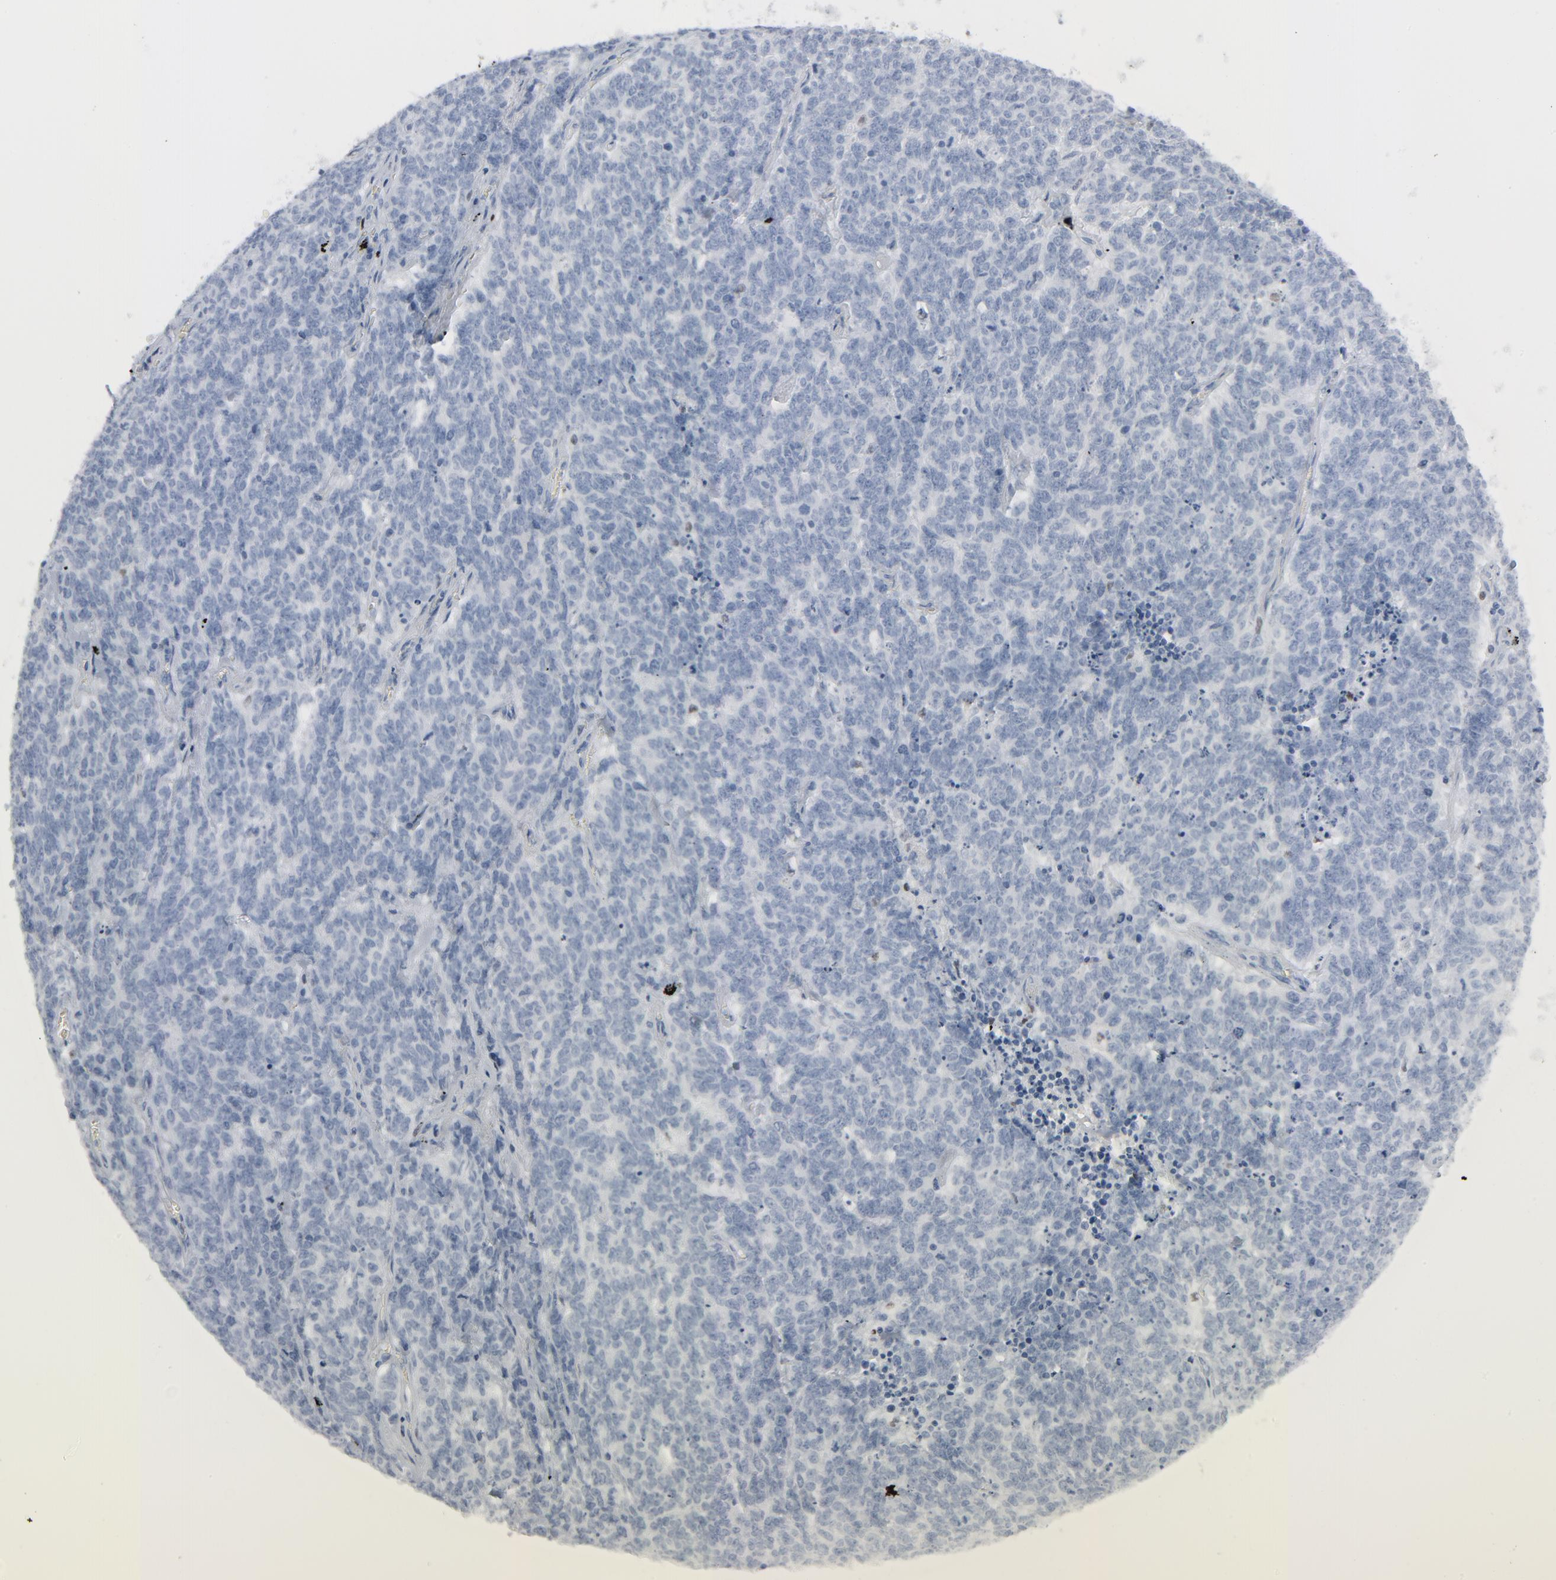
{"staining": {"intensity": "negative", "quantity": "none", "location": "none"}, "tissue": "lung cancer", "cell_type": "Tumor cells", "image_type": "cancer", "snomed": [{"axis": "morphology", "description": "Neoplasm, malignant, NOS"}, {"axis": "topography", "description": "Lung"}], "caption": "Lung neoplasm (malignant) was stained to show a protein in brown. There is no significant expression in tumor cells. (DAB (3,3'-diaminobenzidine) immunohistochemistry (IHC) visualized using brightfield microscopy, high magnification).", "gene": "MITF", "patient": {"sex": "female", "age": 58}}